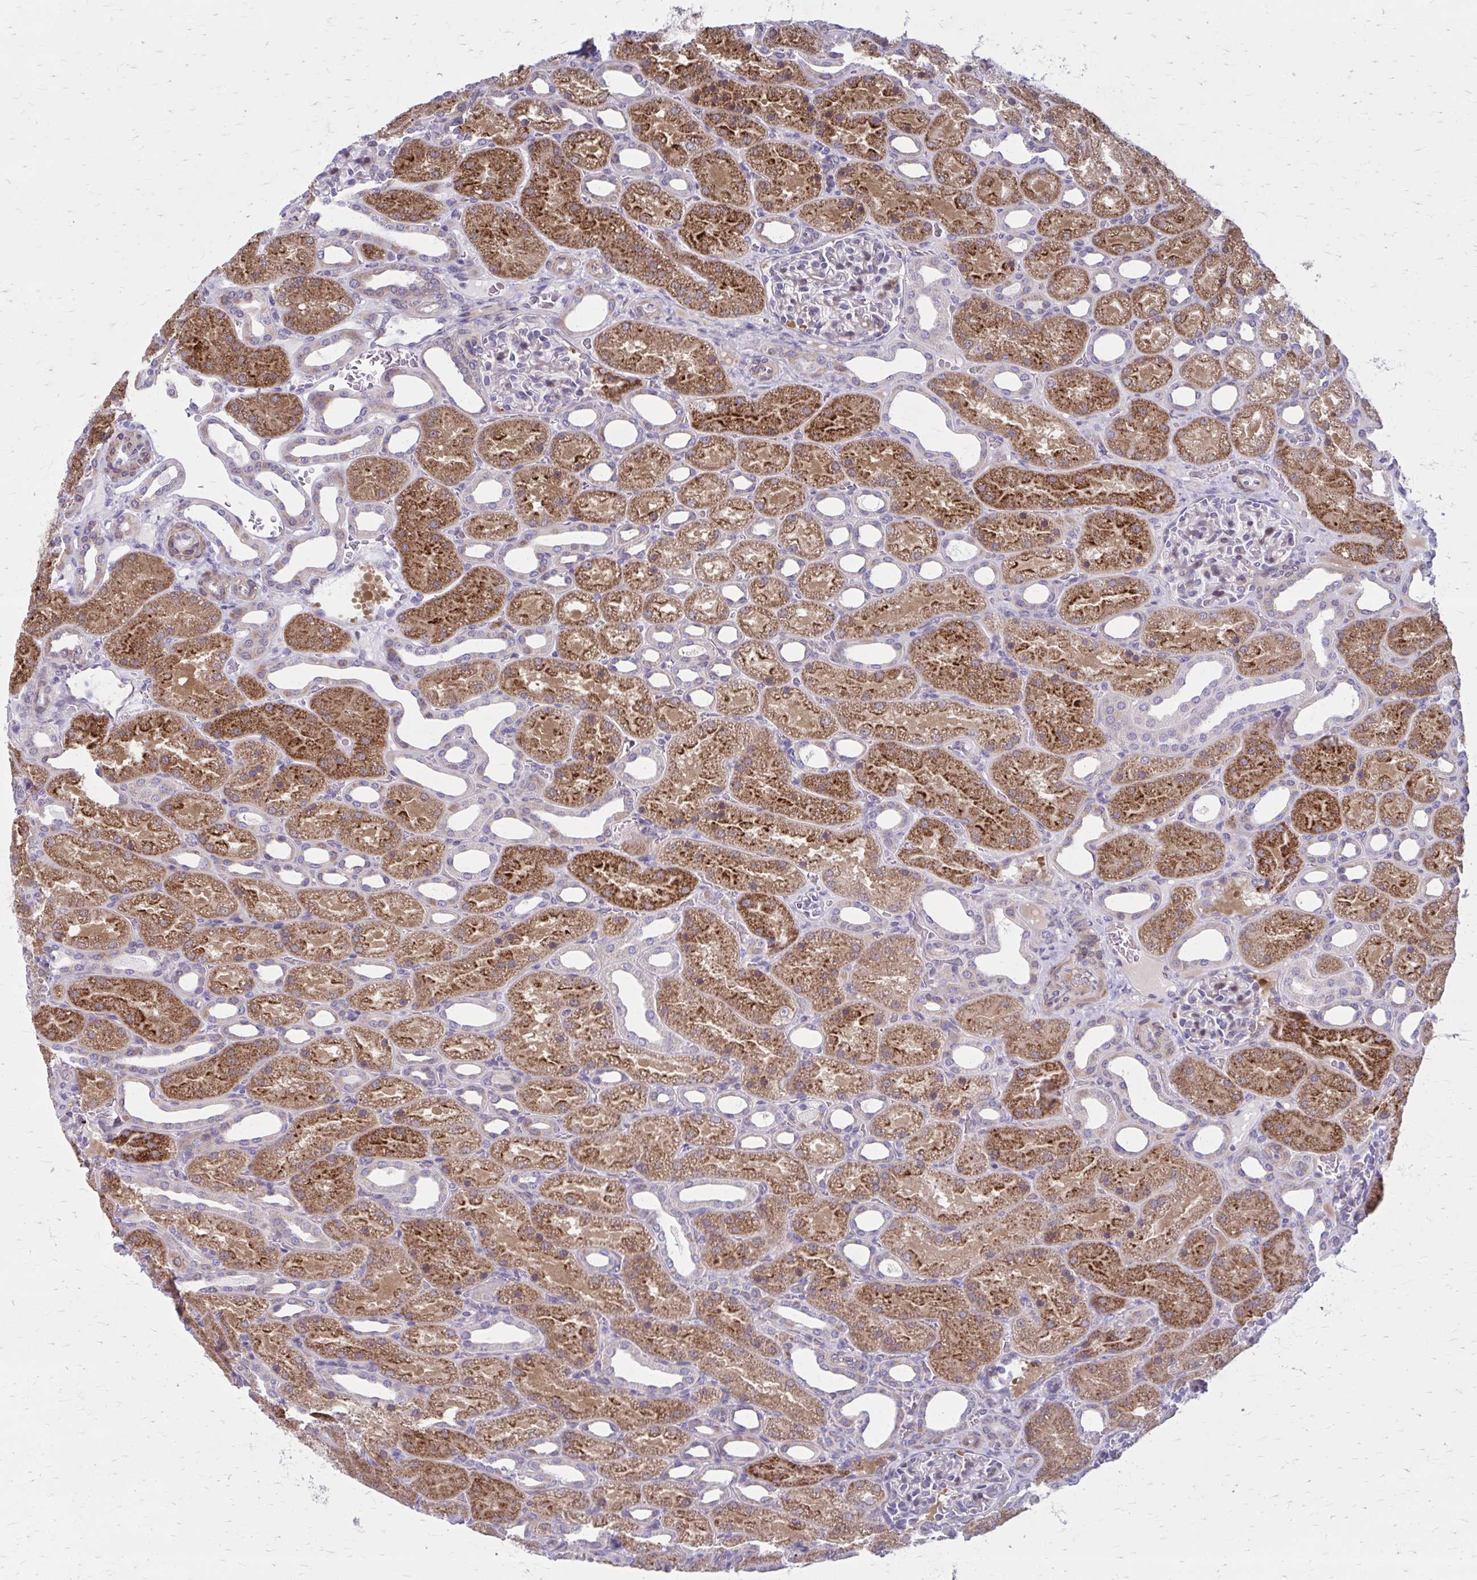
{"staining": {"intensity": "moderate", "quantity": "<25%", "location": "cytoplasmic/membranous"}, "tissue": "kidney", "cell_type": "Cells in glomeruli", "image_type": "normal", "snomed": [{"axis": "morphology", "description": "Normal tissue, NOS"}, {"axis": "topography", "description": "Kidney"}], "caption": "A brown stain highlights moderate cytoplasmic/membranous positivity of a protein in cells in glomeruli of normal kidney.", "gene": "GIGYF2", "patient": {"sex": "male", "age": 2}}